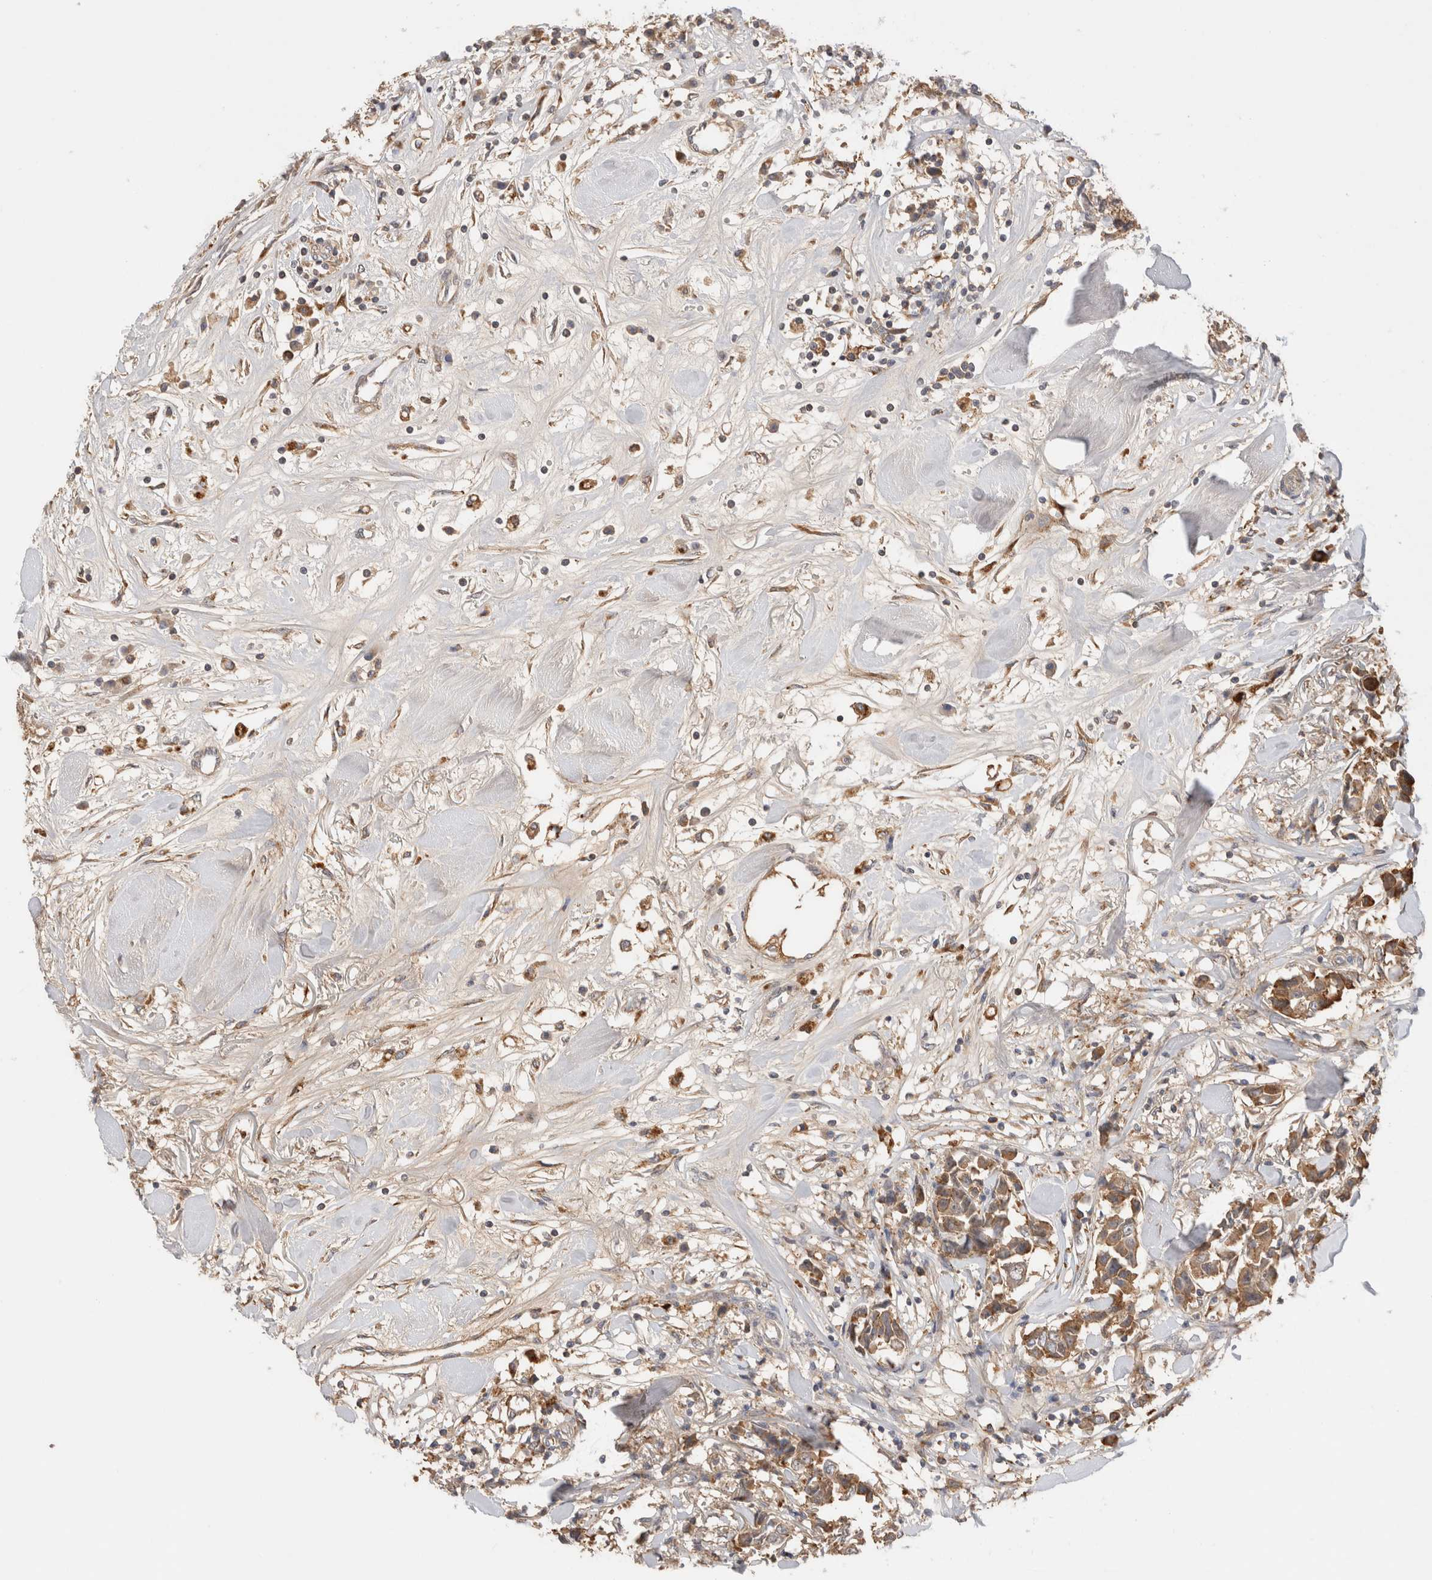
{"staining": {"intensity": "moderate", "quantity": ">75%", "location": "cytoplasmic/membranous"}, "tissue": "breast cancer", "cell_type": "Tumor cells", "image_type": "cancer", "snomed": [{"axis": "morphology", "description": "Duct carcinoma"}, {"axis": "topography", "description": "Breast"}], "caption": "Breast cancer stained with a protein marker exhibits moderate staining in tumor cells.", "gene": "VPS28", "patient": {"sex": "female", "age": 80}}